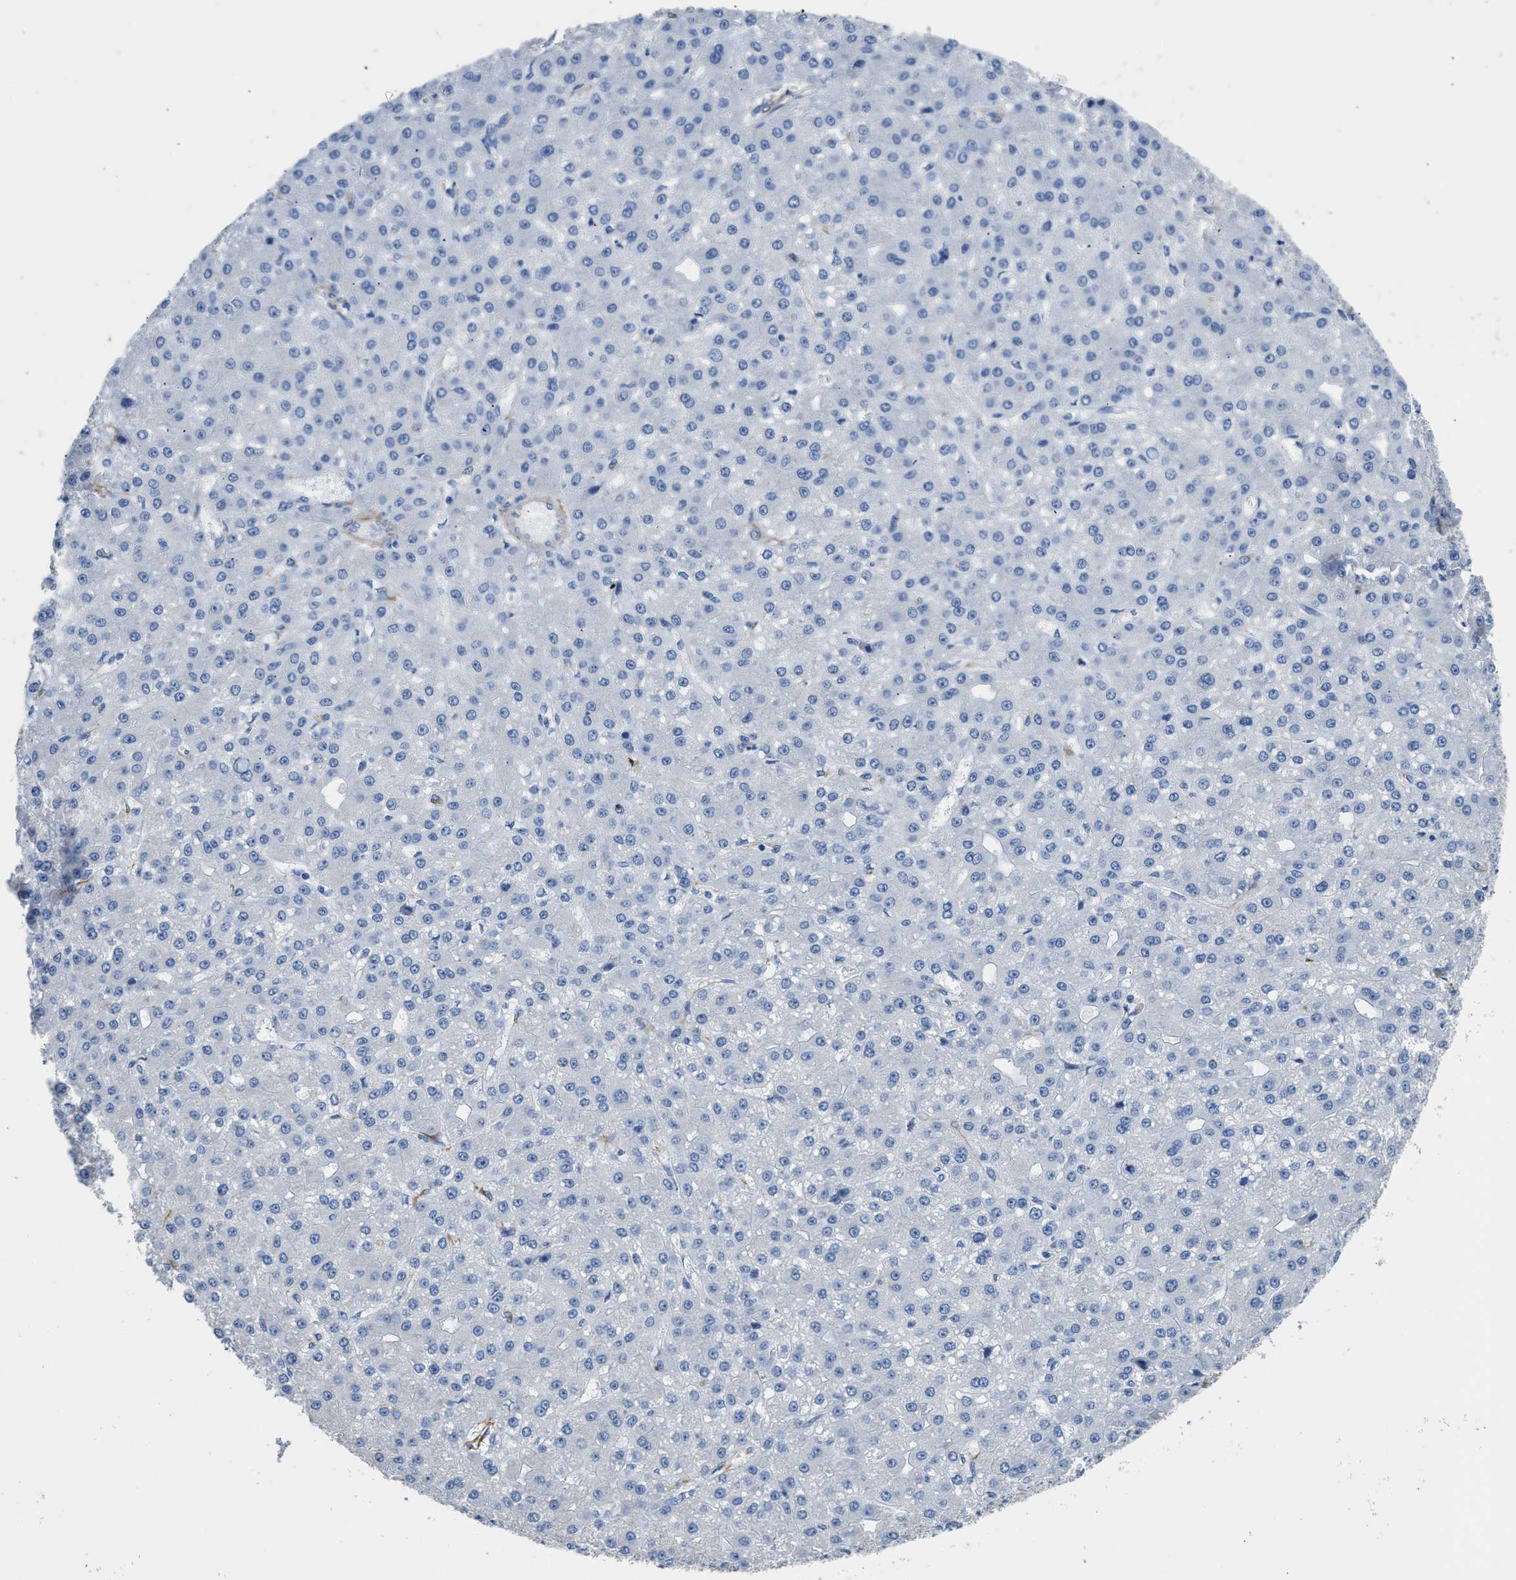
{"staining": {"intensity": "negative", "quantity": "none", "location": "none"}, "tissue": "liver cancer", "cell_type": "Tumor cells", "image_type": "cancer", "snomed": [{"axis": "morphology", "description": "Carcinoma, Hepatocellular, NOS"}, {"axis": "topography", "description": "Liver"}], "caption": "Immunohistochemistry of human hepatocellular carcinoma (liver) demonstrates no expression in tumor cells.", "gene": "ZSWIM5", "patient": {"sex": "male", "age": 67}}